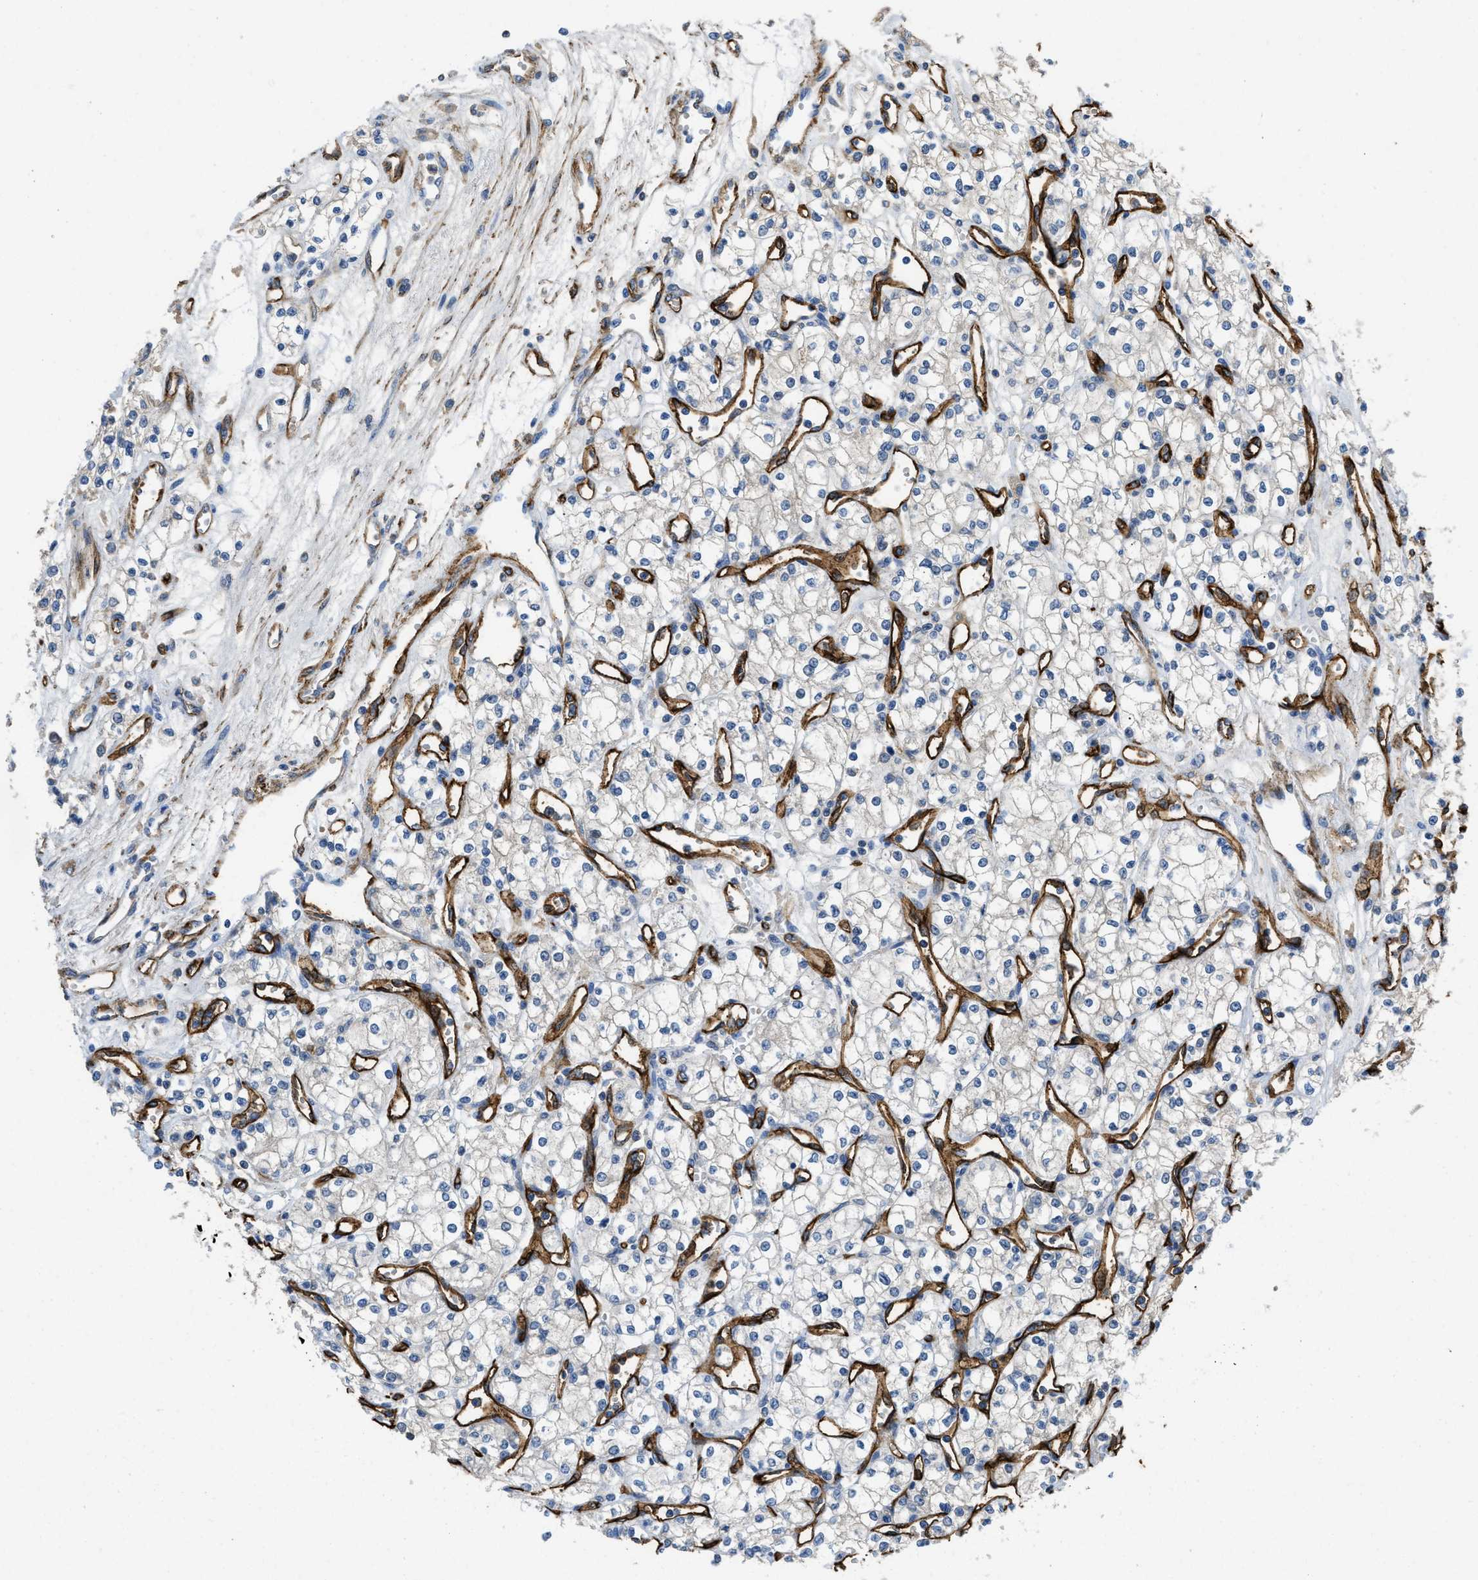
{"staining": {"intensity": "negative", "quantity": "none", "location": "none"}, "tissue": "renal cancer", "cell_type": "Tumor cells", "image_type": "cancer", "snomed": [{"axis": "morphology", "description": "Adenocarcinoma, NOS"}, {"axis": "topography", "description": "Kidney"}], "caption": "Renal adenocarcinoma stained for a protein using IHC shows no staining tumor cells.", "gene": "SPEG", "patient": {"sex": "male", "age": 59}}